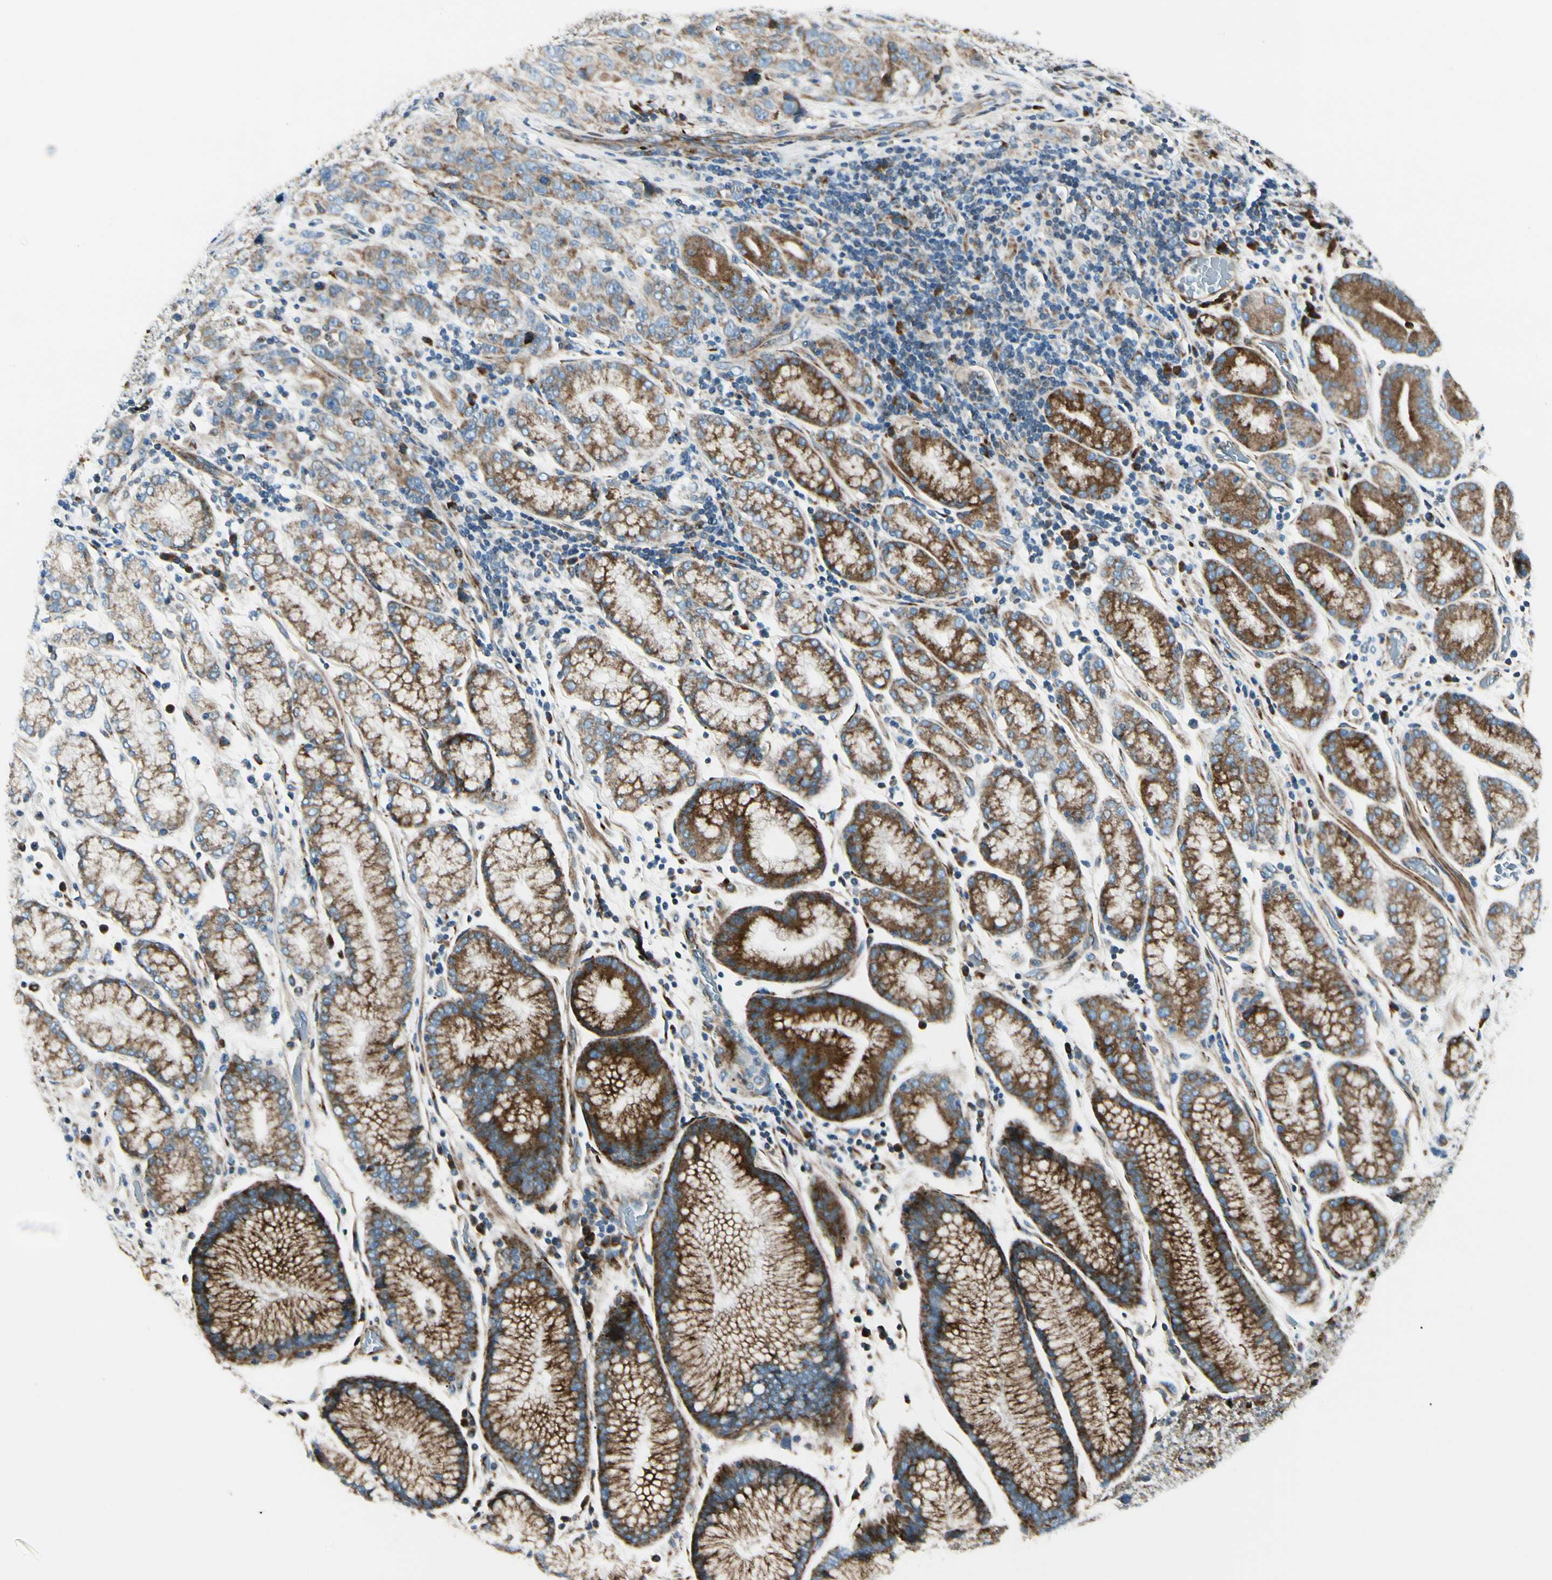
{"staining": {"intensity": "weak", "quantity": ">75%", "location": "cytoplasmic/membranous"}, "tissue": "stomach cancer", "cell_type": "Tumor cells", "image_type": "cancer", "snomed": [{"axis": "morphology", "description": "Normal tissue, NOS"}, {"axis": "morphology", "description": "Adenocarcinoma, NOS"}, {"axis": "topography", "description": "Stomach"}], "caption": "Stomach cancer (adenocarcinoma) stained with IHC displays weak cytoplasmic/membranous expression in about >75% of tumor cells.", "gene": "MRPL9", "patient": {"sex": "male", "age": 48}}